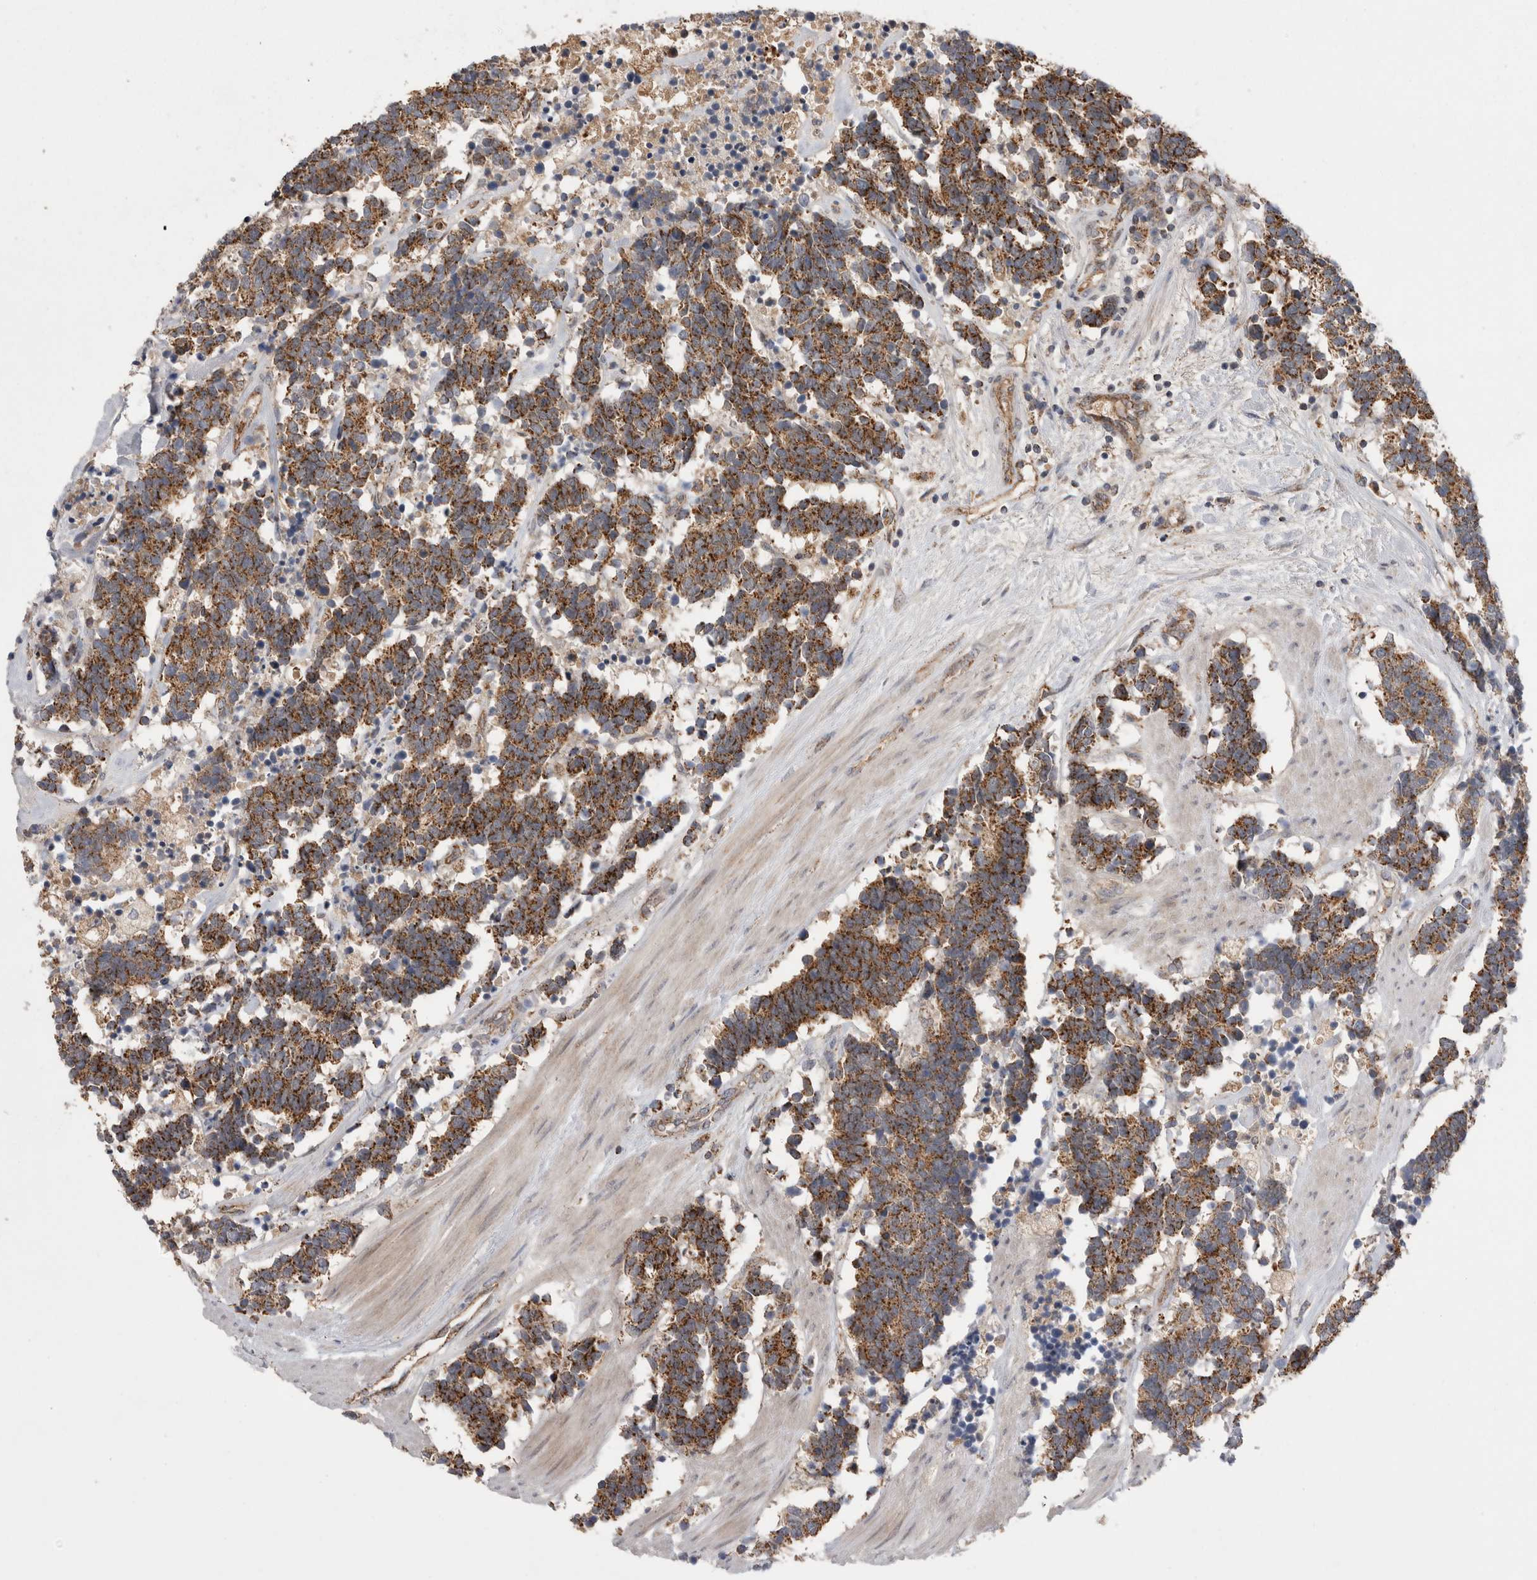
{"staining": {"intensity": "strong", "quantity": ">75%", "location": "cytoplasmic/membranous"}, "tissue": "carcinoid", "cell_type": "Tumor cells", "image_type": "cancer", "snomed": [{"axis": "morphology", "description": "Carcinoma, NOS"}, {"axis": "morphology", "description": "Carcinoid, malignant, NOS"}, {"axis": "topography", "description": "Urinary bladder"}], "caption": "The histopathology image shows a brown stain indicating the presence of a protein in the cytoplasmic/membranous of tumor cells in carcinoma.", "gene": "DARS2", "patient": {"sex": "male", "age": 57}}